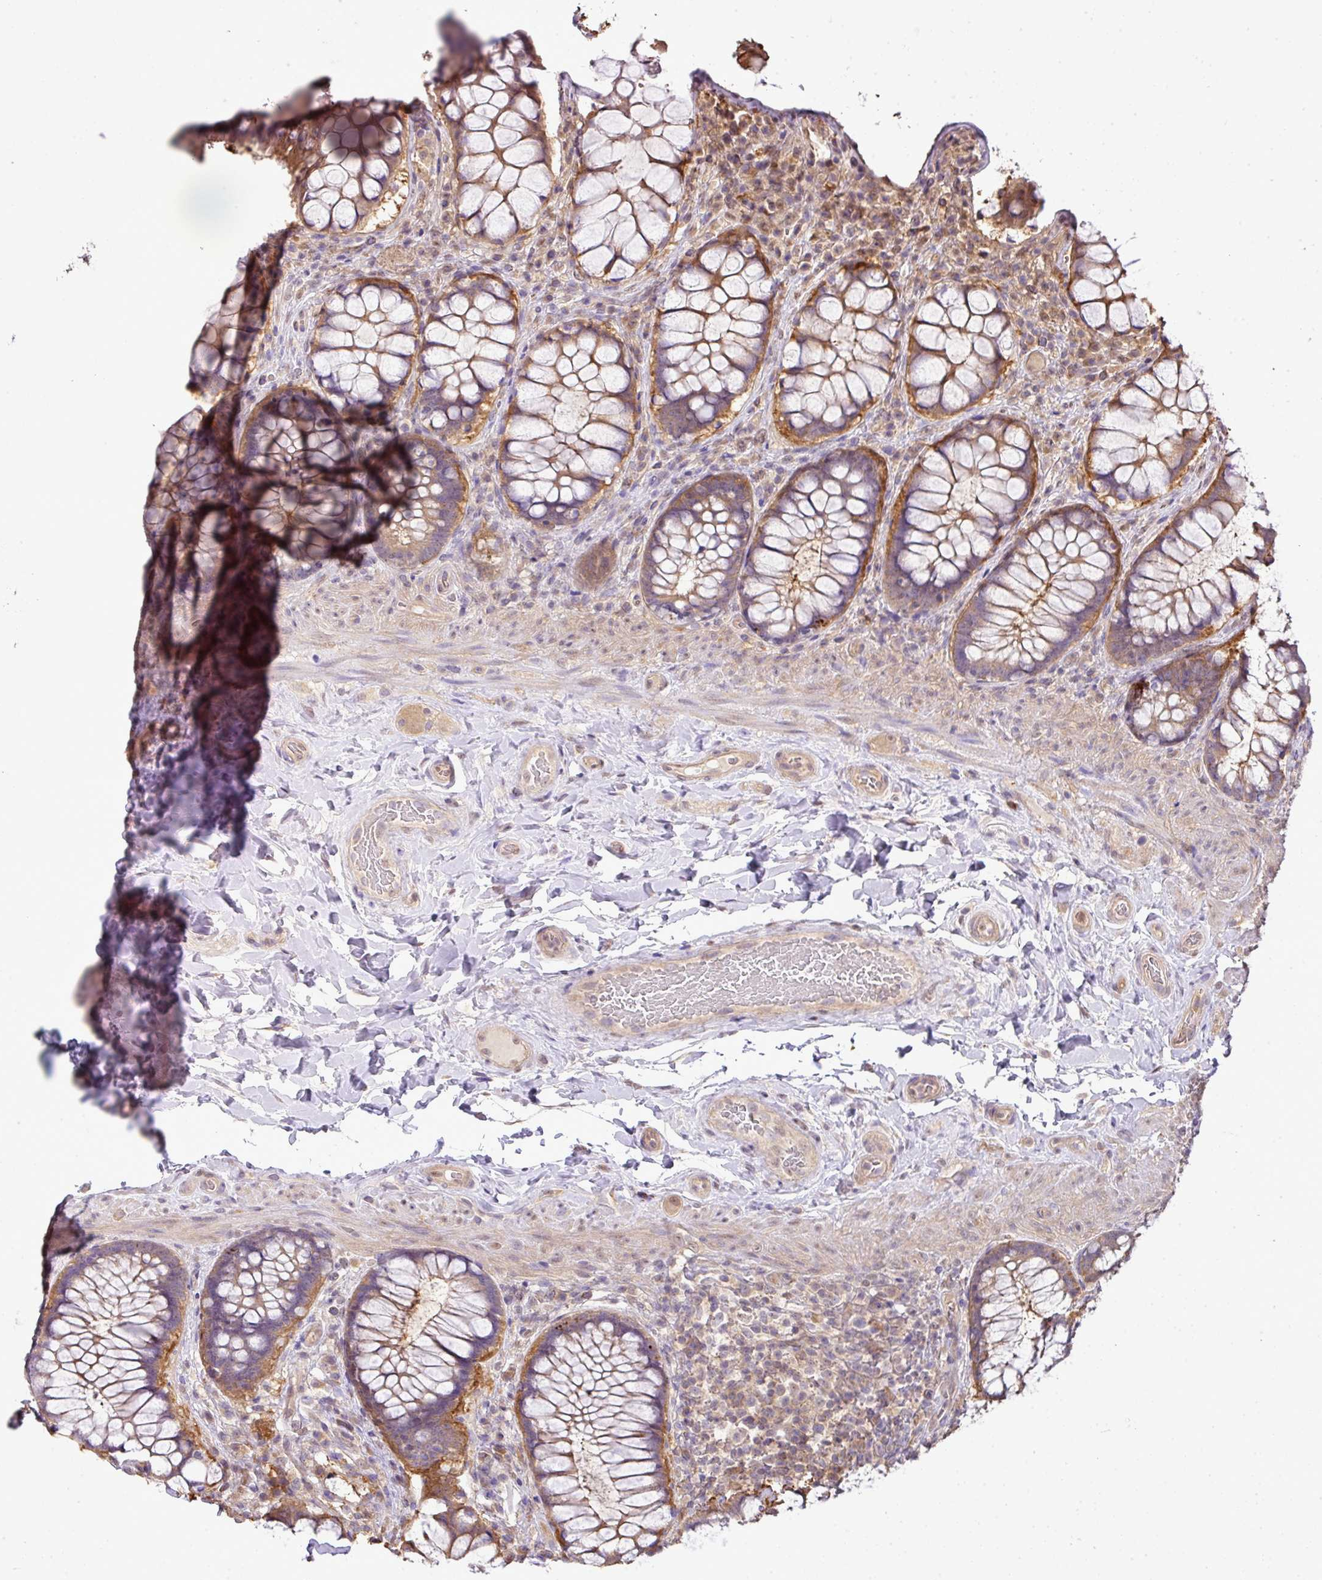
{"staining": {"intensity": "moderate", "quantity": ">75%", "location": "cytoplasmic/membranous"}, "tissue": "rectum", "cell_type": "Glandular cells", "image_type": "normal", "snomed": [{"axis": "morphology", "description": "Normal tissue, NOS"}, {"axis": "topography", "description": "Rectum"}], "caption": "Immunohistochemistry (DAB) staining of normal human rectum exhibits moderate cytoplasmic/membranous protein staining in about >75% of glandular cells. (IHC, brightfield microscopy, high magnification).", "gene": "TMEM107", "patient": {"sex": "female", "age": 58}}